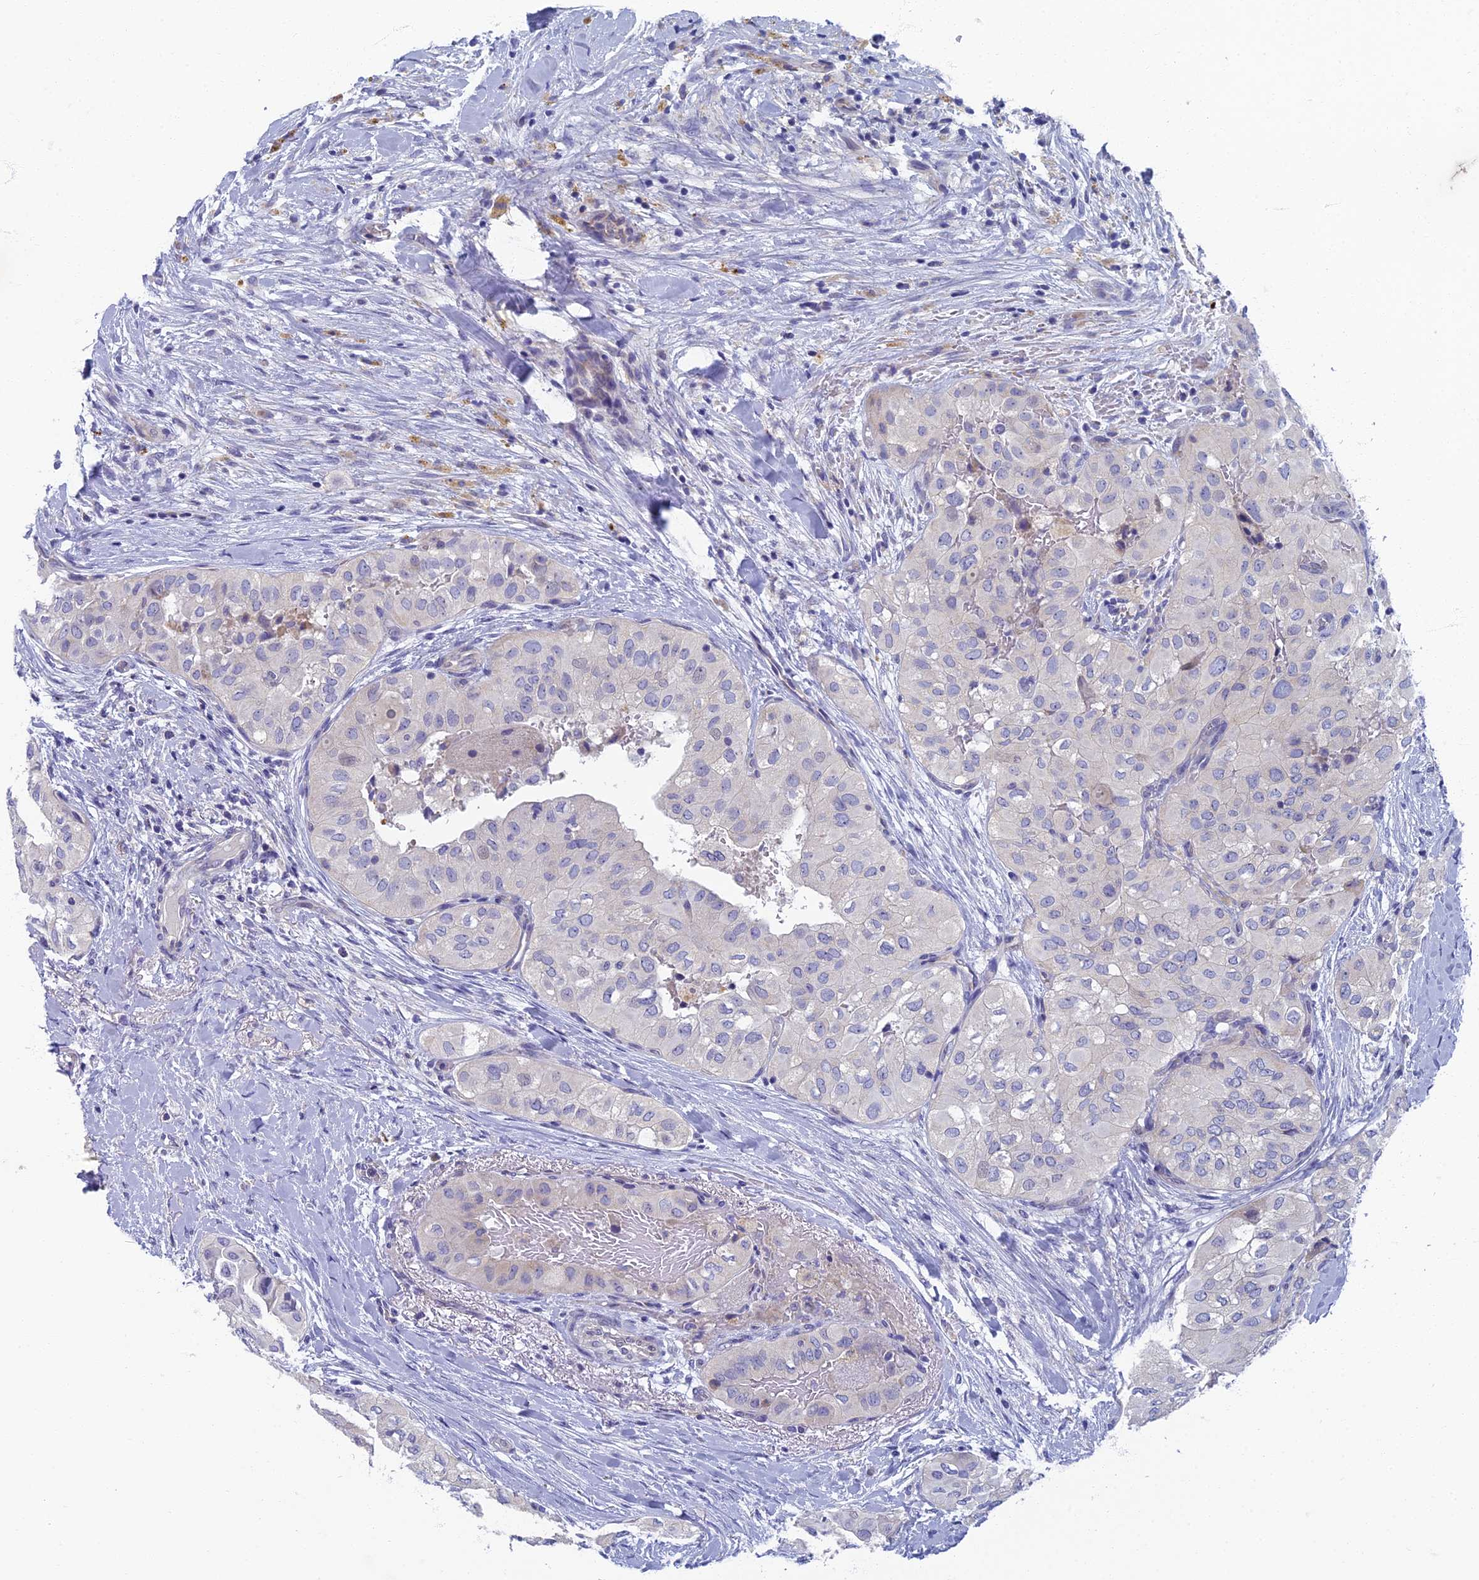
{"staining": {"intensity": "negative", "quantity": "none", "location": "none"}, "tissue": "head and neck cancer", "cell_type": "Tumor cells", "image_type": "cancer", "snomed": [{"axis": "morphology", "description": "Adenocarcinoma, NOS"}, {"axis": "topography", "description": "Head-Neck"}], "caption": "The photomicrograph reveals no significant positivity in tumor cells of head and neck adenocarcinoma.", "gene": "SPIN4", "patient": {"sex": "male", "age": 66}}